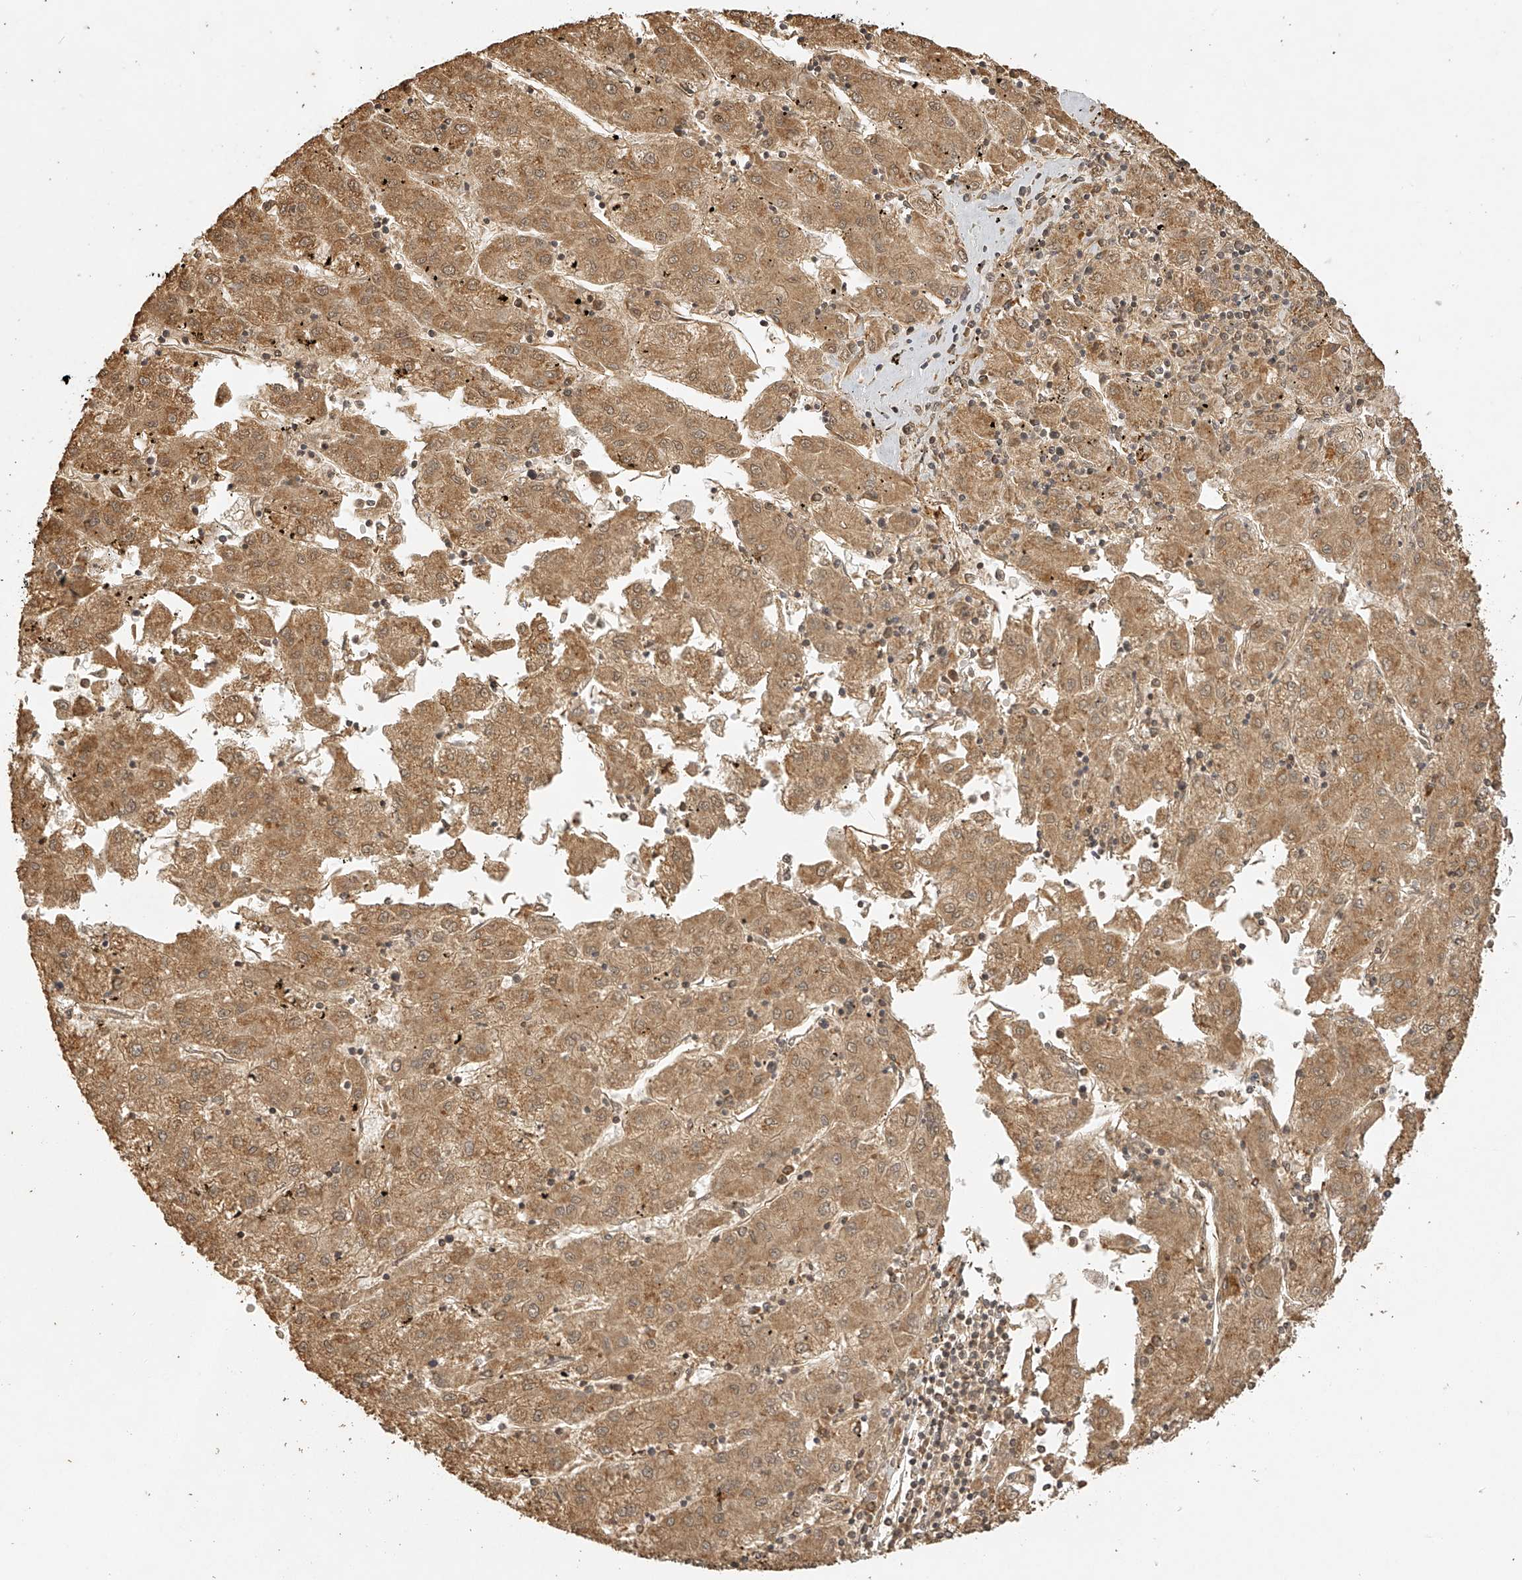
{"staining": {"intensity": "moderate", "quantity": ">75%", "location": "cytoplasmic/membranous"}, "tissue": "liver cancer", "cell_type": "Tumor cells", "image_type": "cancer", "snomed": [{"axis": "morphology", "description": "Carcinoma, Hepatocellular, NOS"}, {"axis": "topography", "description": "Liver"}], "caption": "Immunohistochemical staining of liver cancer (hepatocellular carcinoma) reveals medium levels of moderate cytoplasmic/membranous protein expression in approximately >75% of tumor cells. (Stains: DAB in brown, nuclei in blue, Microscopy: brightfield microscopy at high magnification).", "gene": "BCL2L11", "patient": {"sex": "male", "age": 72}}